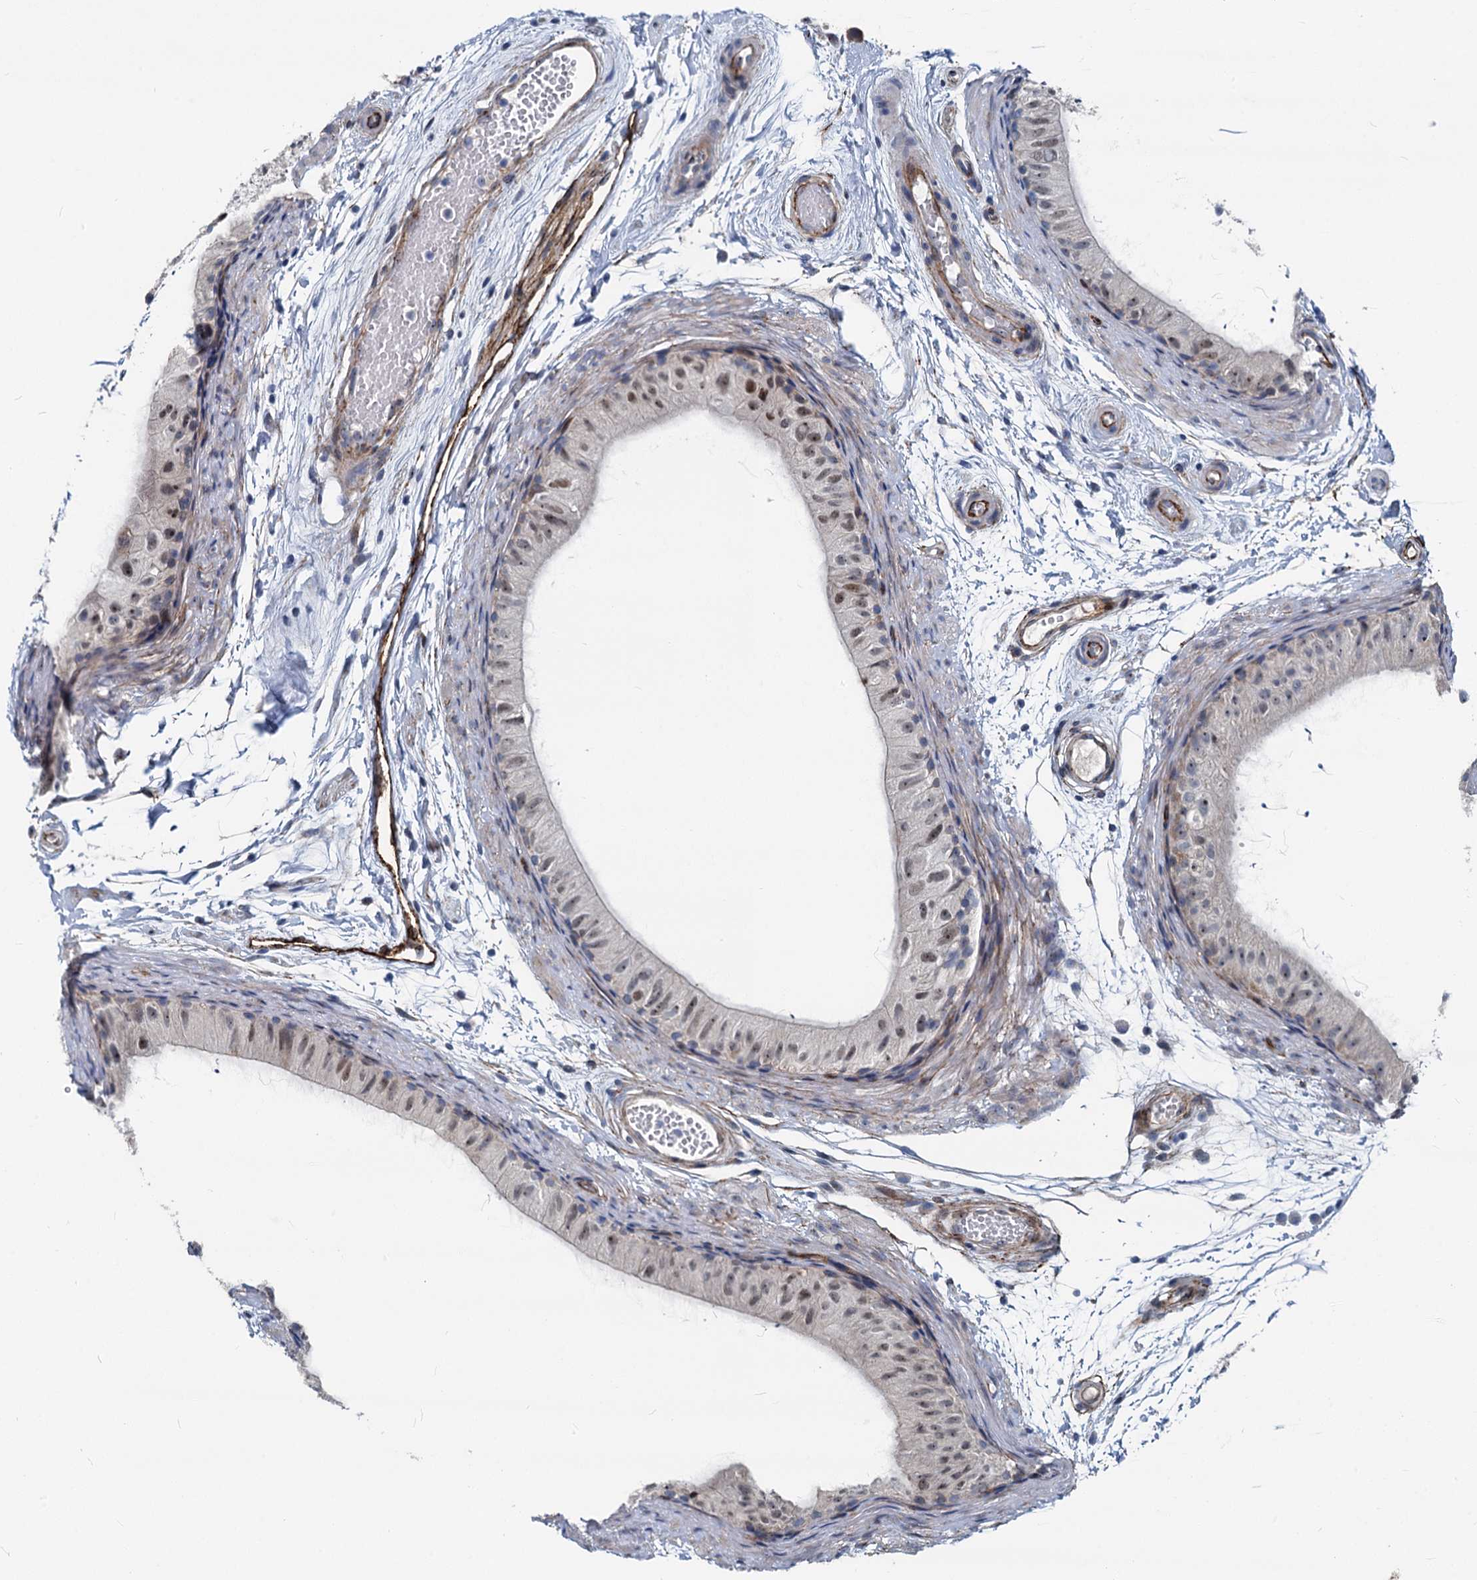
{"staining": {"intensity": "weak", "quantity": "25%-75%", "location": "cytoplasmic/membranous,nuclear"}, "tissue": "epididymis", "cell_type": "Glandular cells", "image_type": "normal", "snomed": [{"axis": "morphology", "description": "Normal tissue, NOS"}, {"axis": "topography", "description": "Epididymis"}], "caption": "Brown immunohistochemical staining in benign human epididymis displays weak cytoplasmic/membranous,nuclear expression in approximately 25%-75% of glandular cells. The staining was performed using DAB to visualize the protein expression in brown, while the nuclei were stained in blue with hematoxylin (Magnification: 20x).", "gene": "ASXL3", "patient": {"sex": "male", "age": 50}}